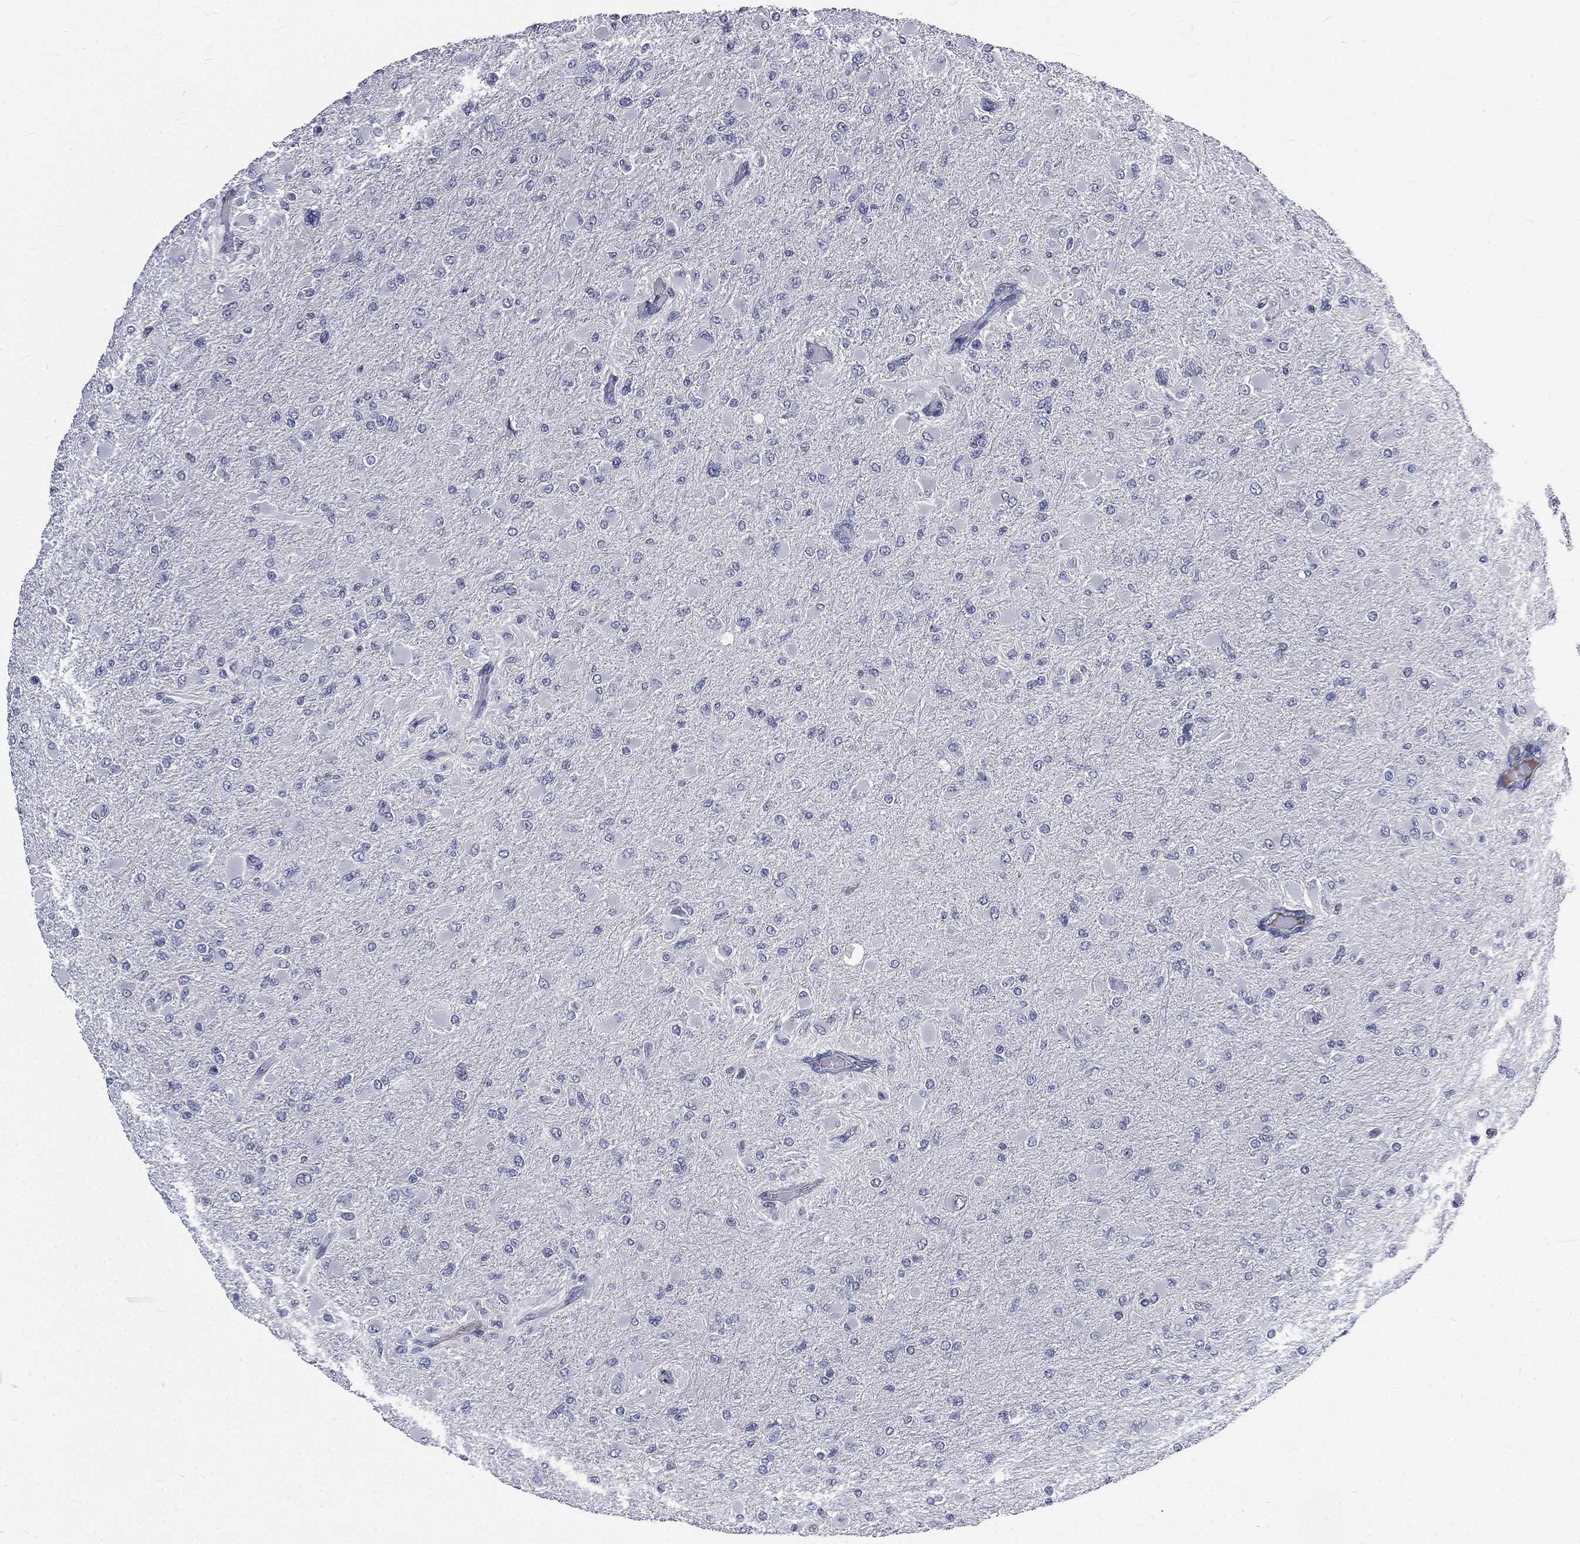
{"staining": {"intensity": "negative", "quantity": "none", "location": "none"}, "tissue": "glioma", "cell_type": "Tumor cells", "image_type": "cancer", "snomed": [{"axis": "morphology", "description": "Glioma, malignant, High grade"}, {"axis": "topography", "description": "Cerebral cortex"}], "caption": "There is no significant positivity in tumor cells of malignant high-grade glioma. (DAB IHC visualized using brightfield microscopy, high magnification).", "gene": "FGG", "patient": {"sex": "female", "age": 36}}